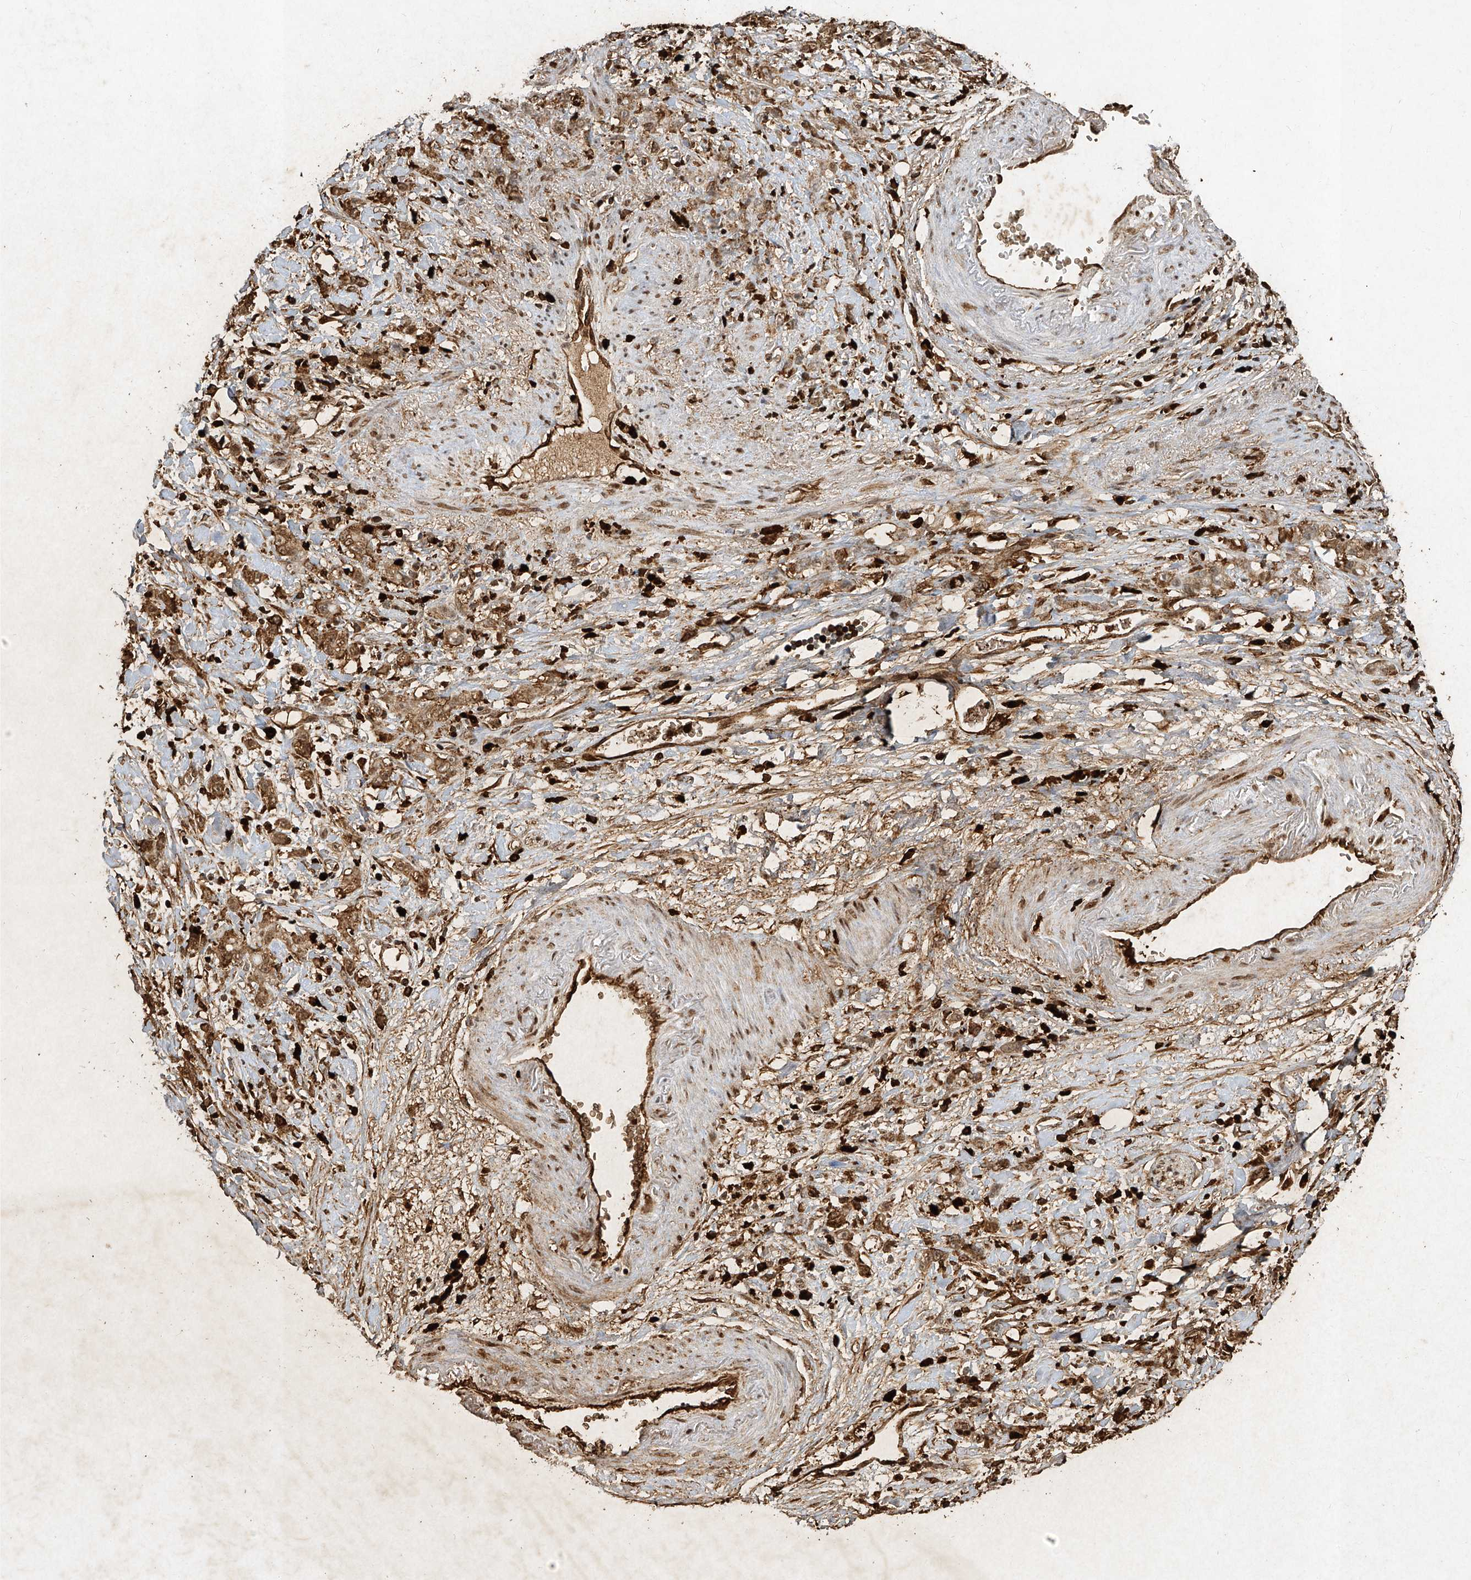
{"staining": {"intensity": "moderate", "quantity": ">75%", "location": "cytoplasmic/membranous"}, "tissue": "stomach cancer", "cell_type": "Tumor cells", "image_type": "cancer", "snomed": [{"axis": "morphology", "description": "Adenocarcinoma, NOS"}, {"axis": "topography", "description": "Stomach, lower"}], "caption": "Stomach adenocarcinoma was stained to show a protein in brown. There is medium levels of moderate cytoplasmic/membranous expression in approximately >75% of tumor cells. (DAB IHC with brightfield microscopy, high magnification).", "gene": "ATRIP", "patient": {"sex": "male", "age": 88}}